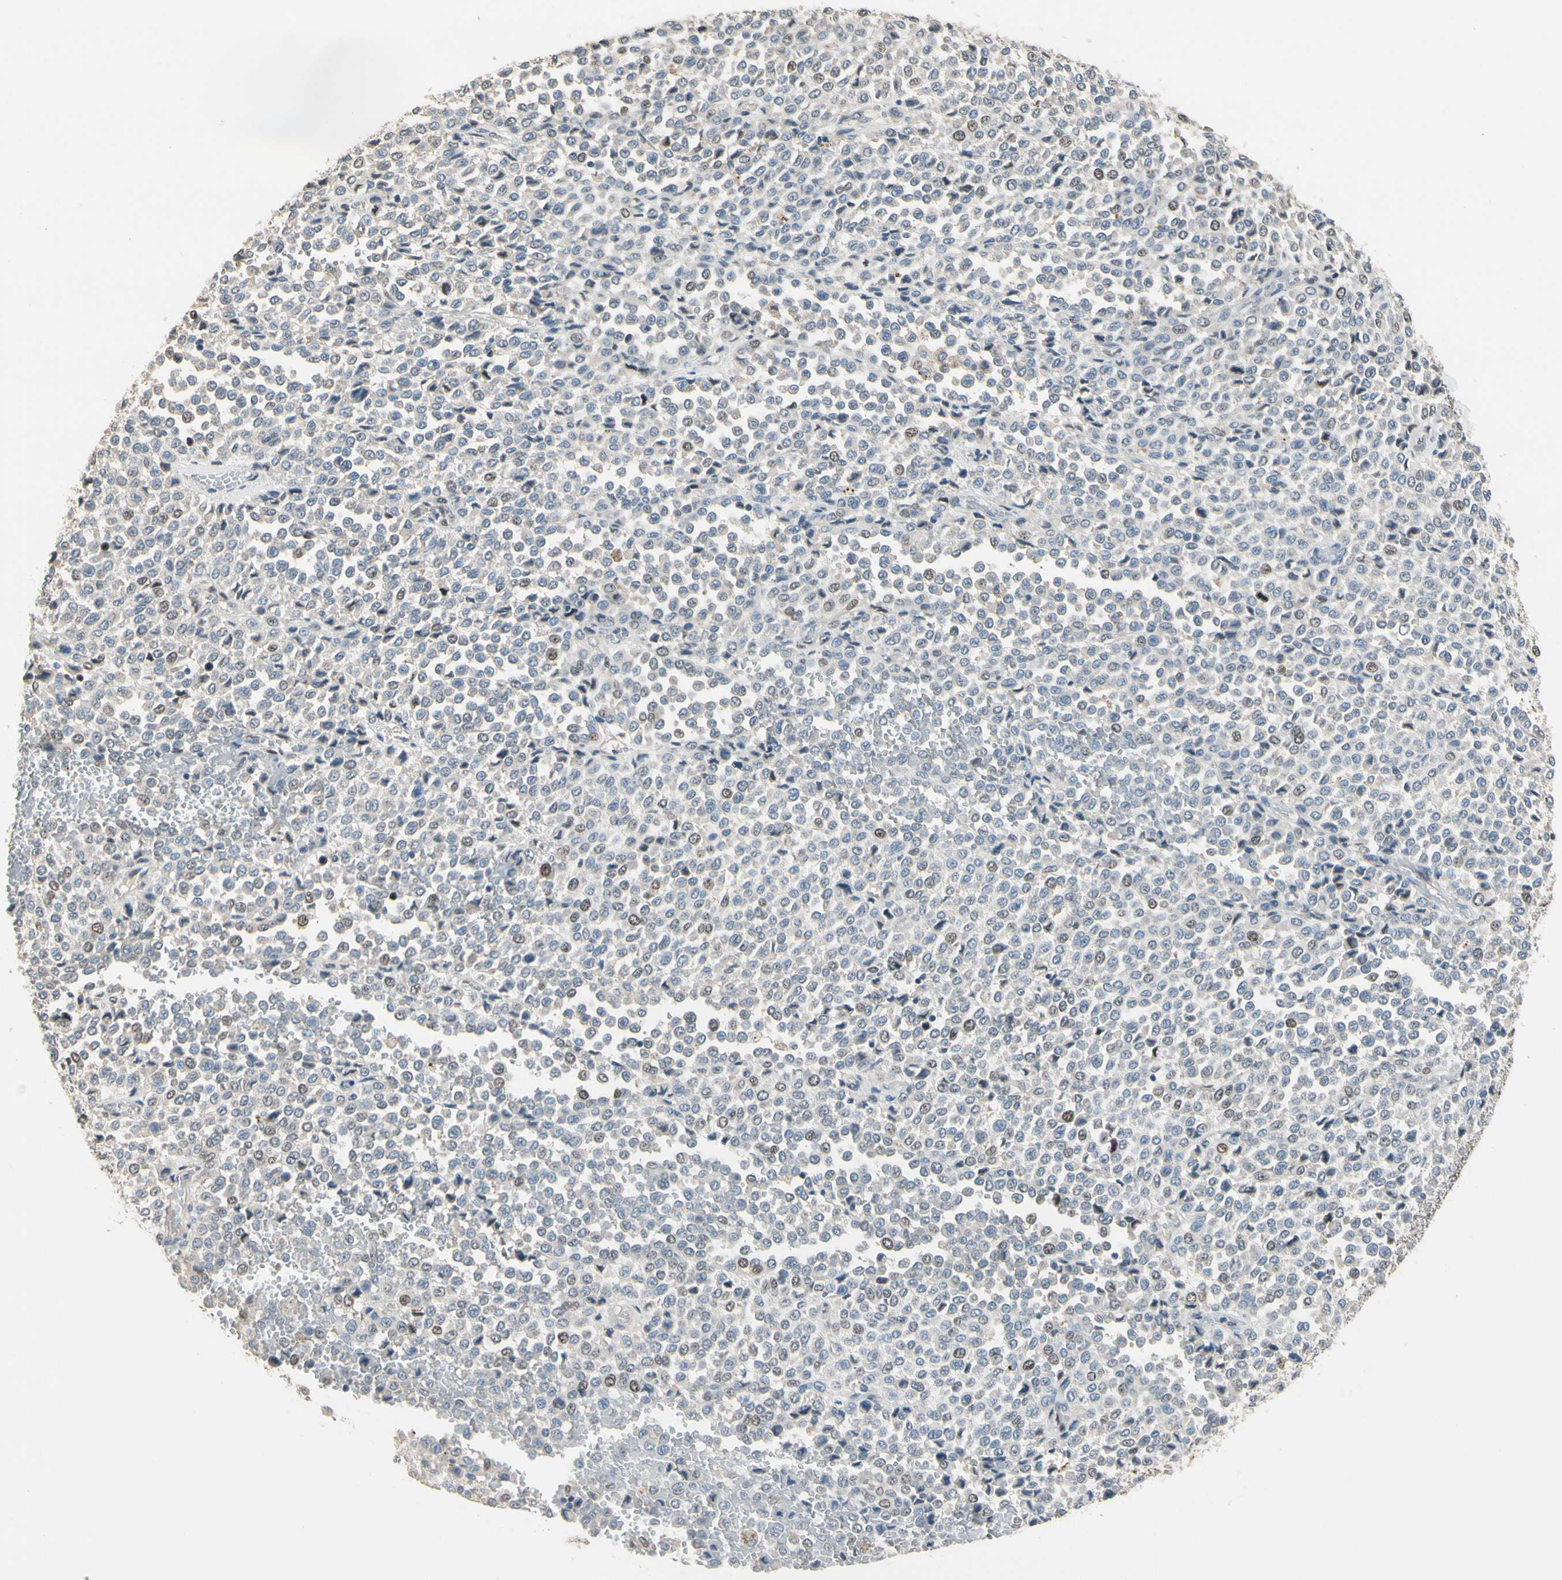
{"staining": {"intensity": "weak", "quantity": "<25%", "location": "nuclear"}, "tissue": "melanoma", "cell_type": "Tumor cells", "image_type": "cancer", "snomed": [{"axis": "morphology", "description": "Malignant melanoma, Metastatic site"}, {"axis": "topography", "description": "Pancreas"}], "caption": "This is an IHC image of human melanoma. There is no positivity in tumor cells.", "gene": "ZKSCAN4", "patient": {"sex": "female", "age": 30}}